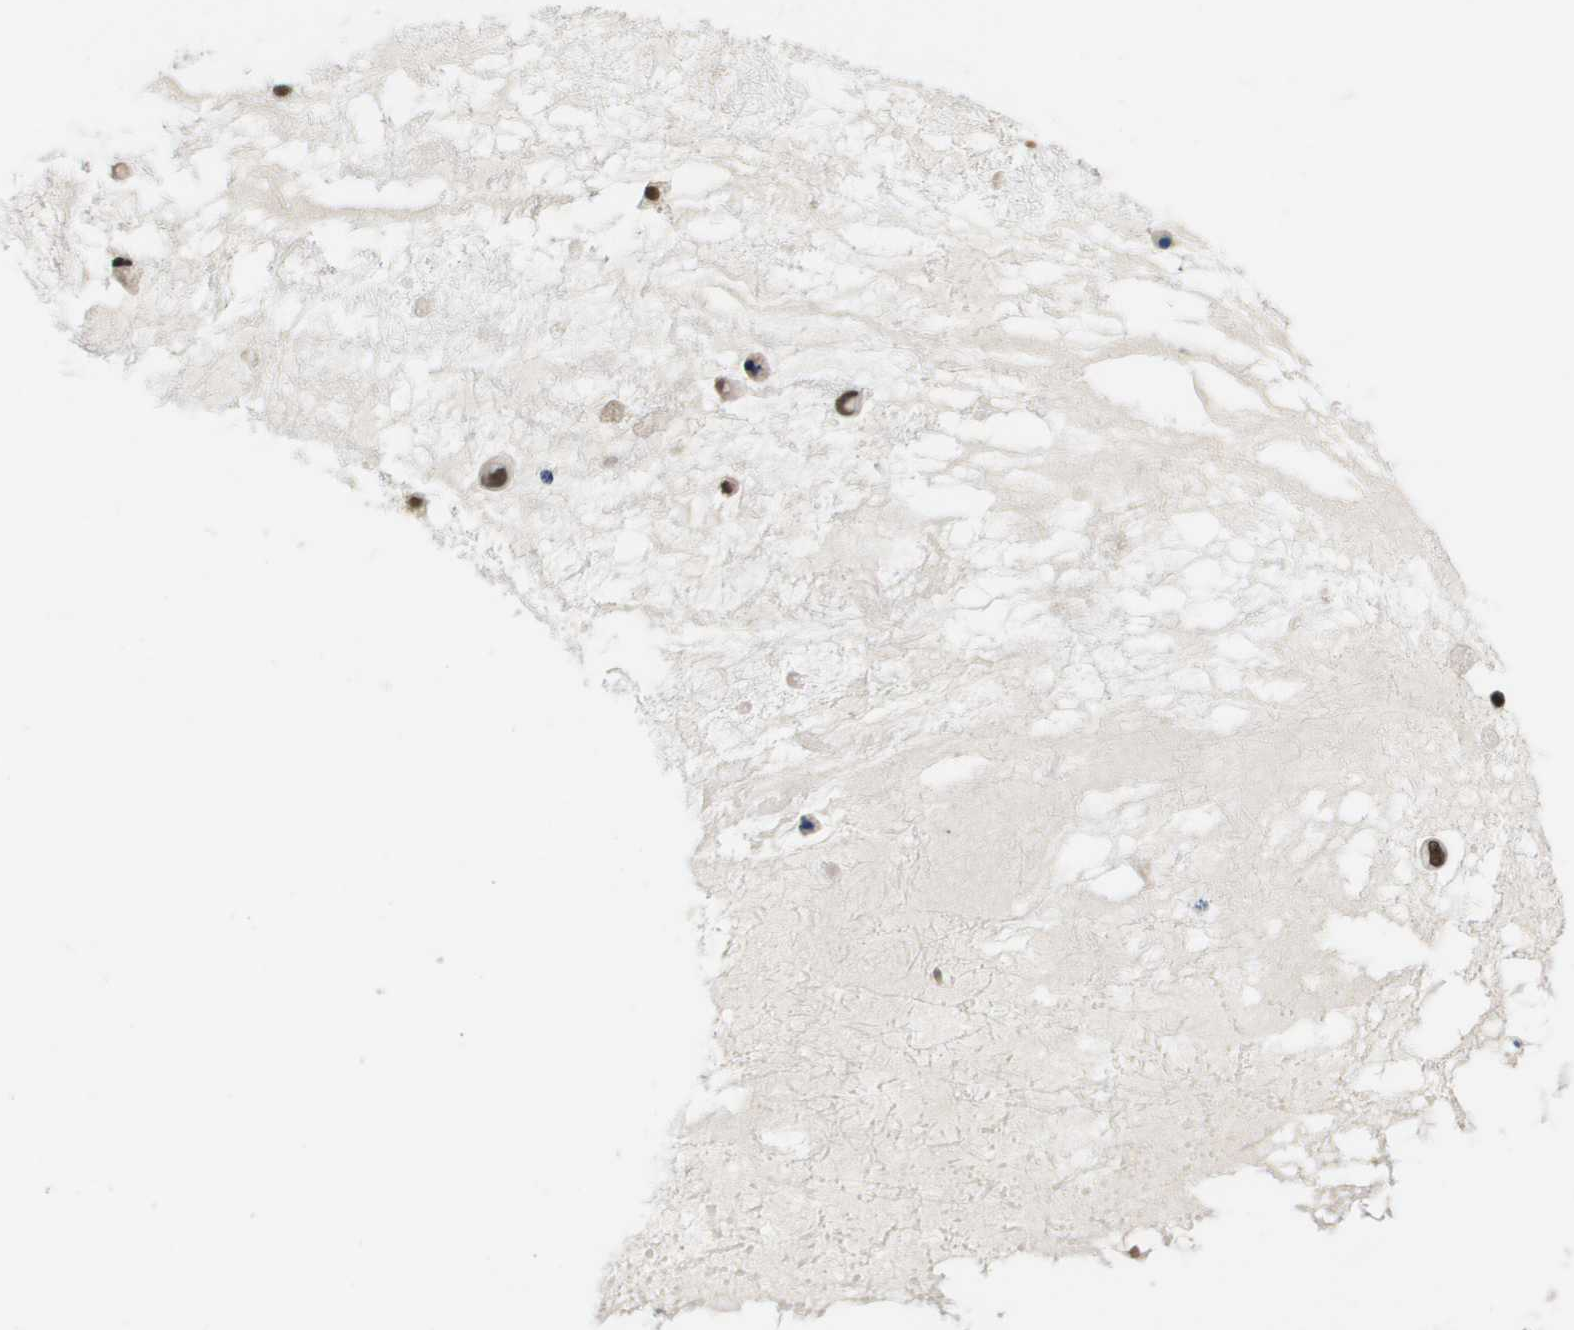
{"staining": {"intensity": "strong", "quantity": ">75%", "location": "nuclear"}, "tissue": "ovarian cancer", "cell_type": "Tumor cells", "image_type": "cancer", "snomed": [{"axis": "morphology", "description": "Cystadenocarcinoma, mucinous, NOS"}, {"axis": "topography", "description": "Ovary"}], "caption": "Immunohistochemistry (IHC) micrograph of neoplastic tissue: ovarian cancer stained using IHC demonstrates high levels of strong protein expression localized specifically in the nuclear of tumor cells, appearing as a nuclear brown color.", "gene": "PRCC", "patient": {"sex": "female", "age": 80}}